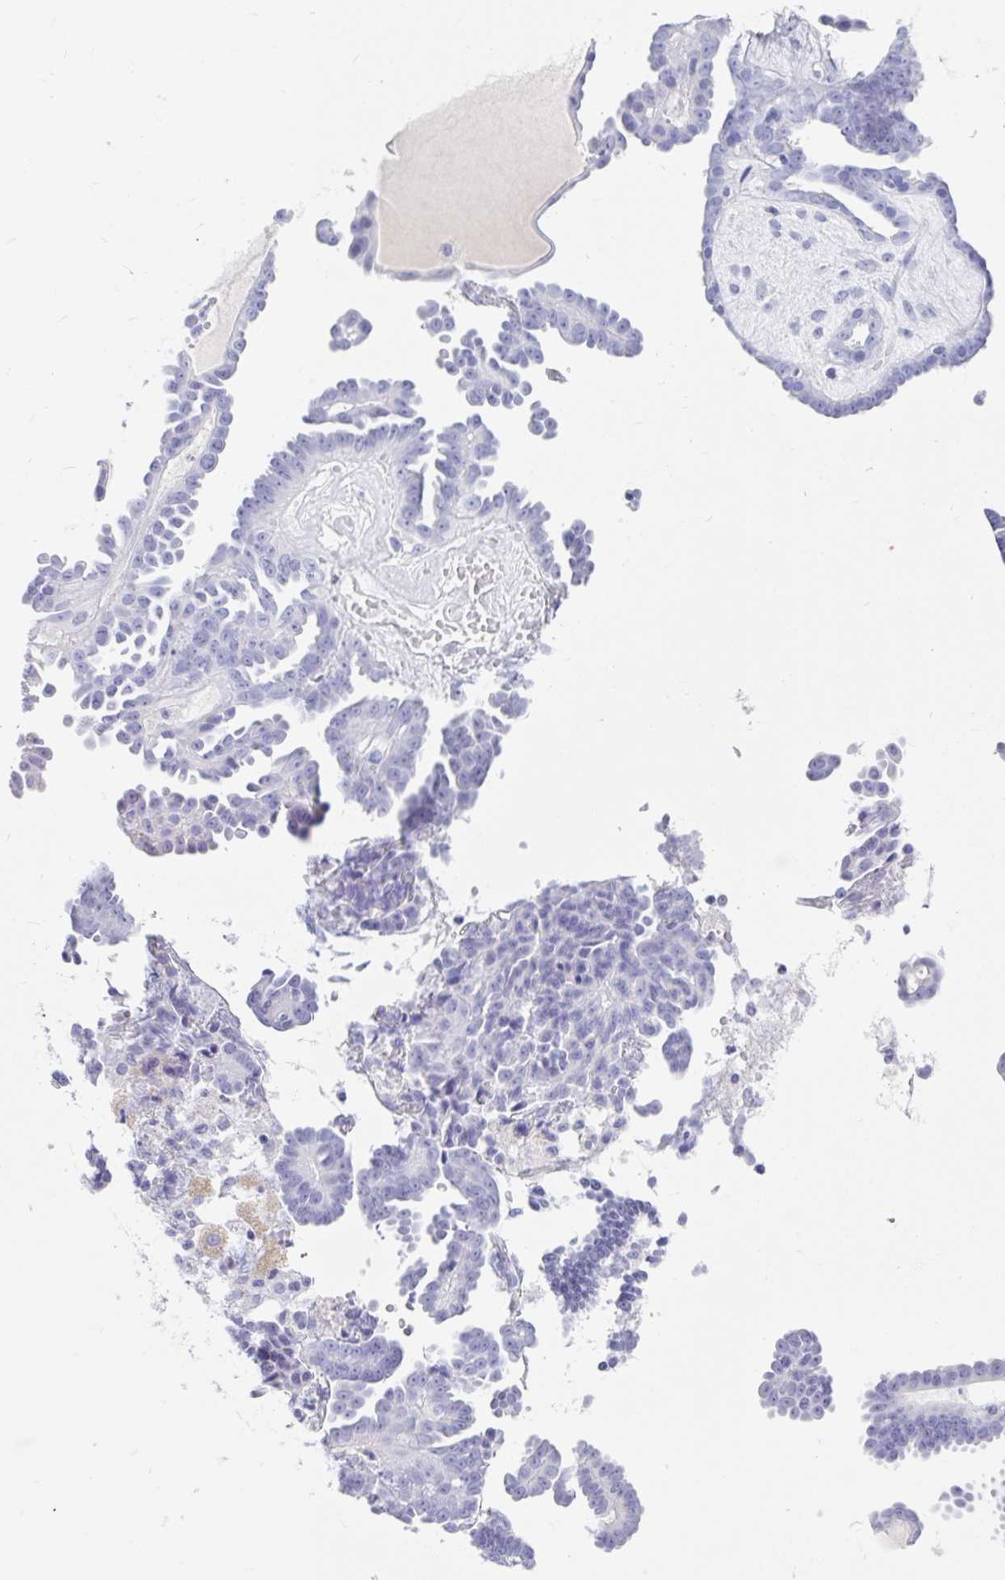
{"staining": {"intensity": "negative", "quantity": "none", "location": "none"}, "tissue": "ovarian cancer", "cell_type": "Tumor cells", "image_type": "cancer", "snomed": [{"axis": "morphology", "description": "Cystadenocarcinoma, serous, NOS"}, {"axis": "topography", "description": "Ovary"}], "caption": "Immunohistochemistry micrograph of neoplastic tissue: human ovarian serous cystadenocarcinoma stained with DAB (3,3'-diaminobenzidine) displays no significant protein staining in tumor cells.", "gene": "DPEP3", "patient": {"sex": "female", "age": 71}}